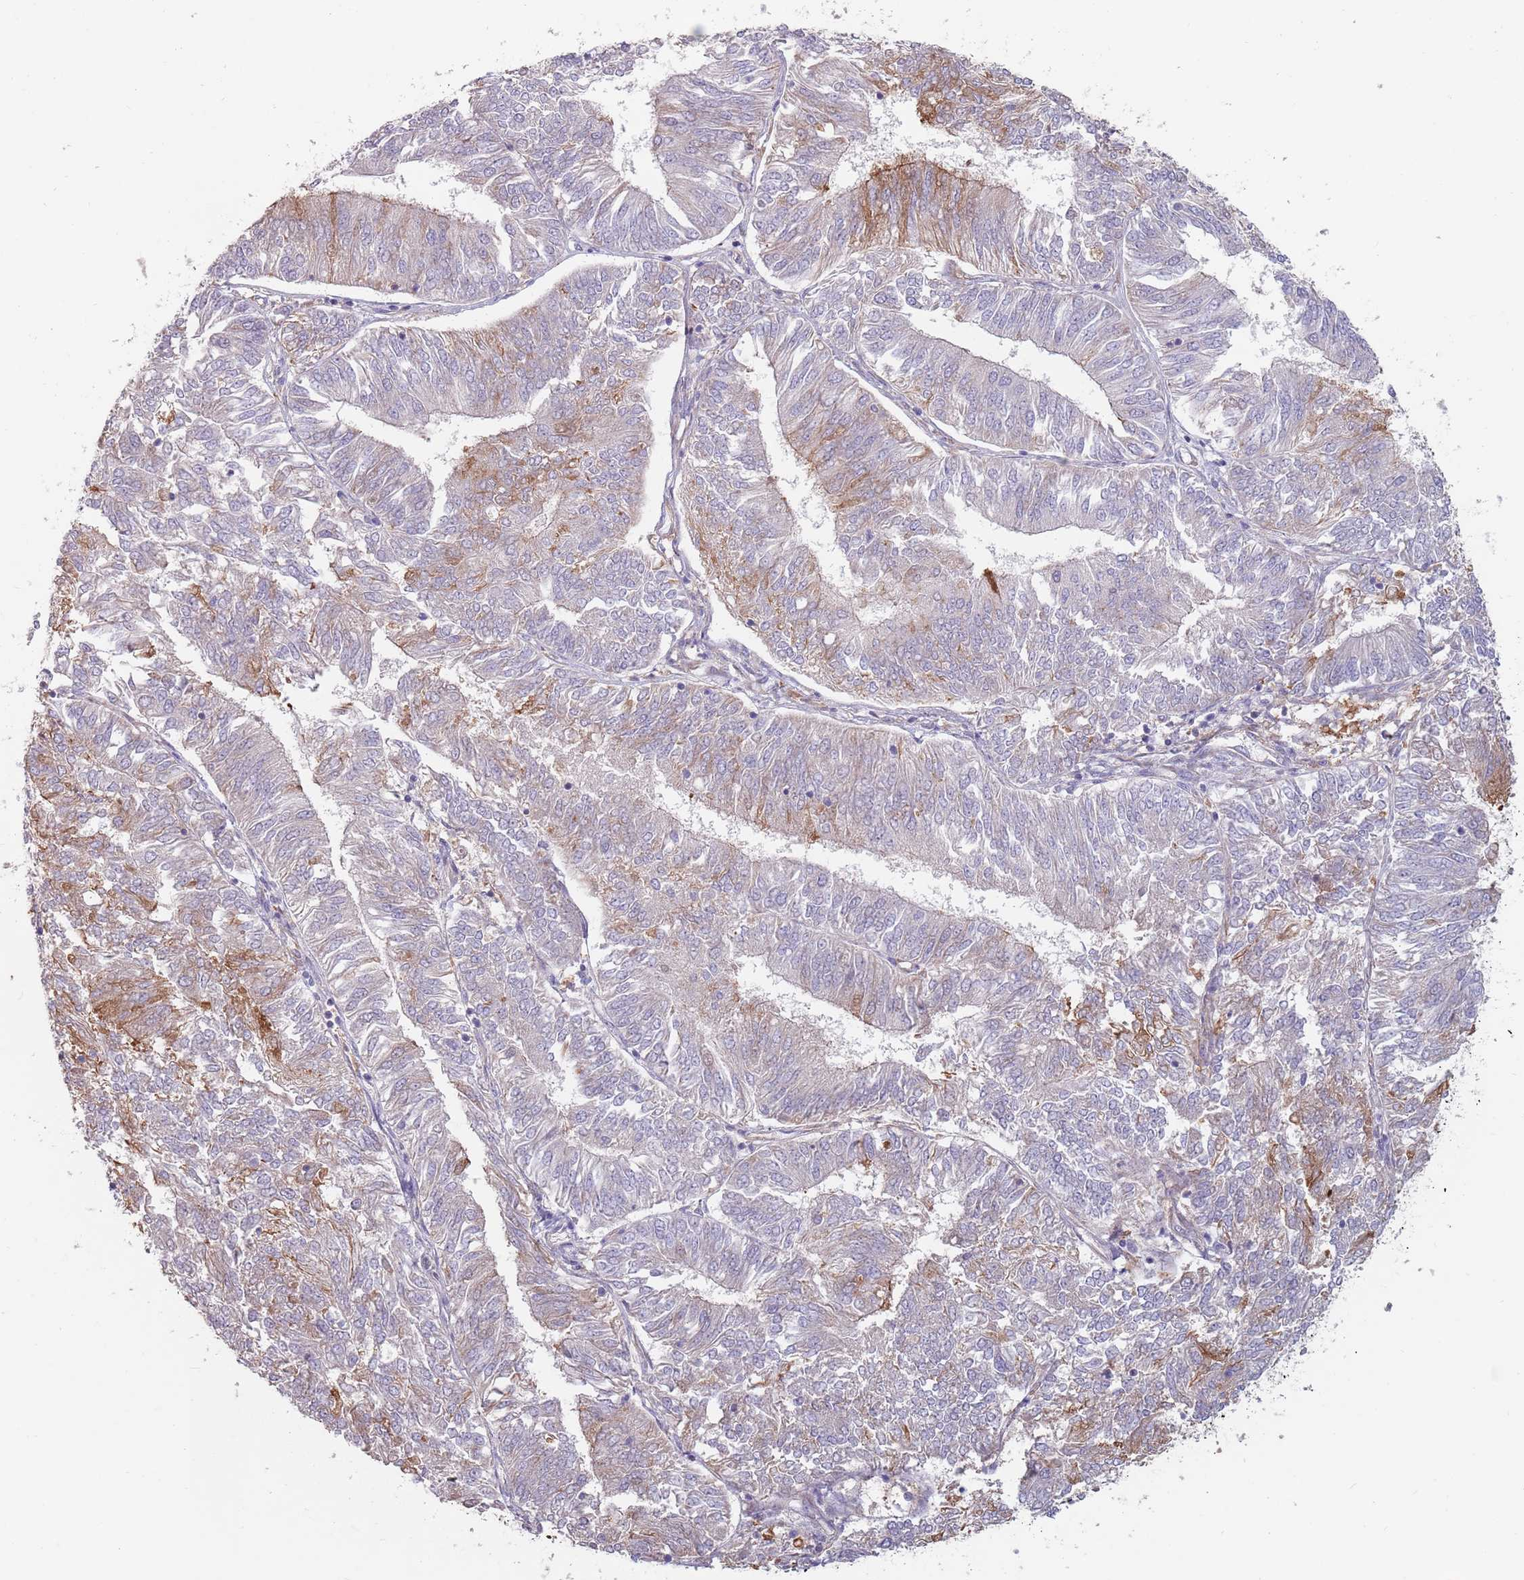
{"staining": {"intensity": "moderate", "quantity": "<25%", "location": "cytoplasmic/membranous"}, "tissue": "endometrial cancer", "cell_type": "Tumor cells", "image_type": "cancer", "snomed": [{"axis": "morphology", "description": "Adenocarcinoma, NOS"}, {"axis": "topography", "description": "Endometrium"}], "caption": "A histopathology image showing moderate cytoplasmic/membranous positivity in approximately <25% of tumor cells in endometrial adenocarcinoma, as visualized by brown immunohistochemical staining.", "gene": "DXO", "patient": {"sex": "female", "age": 58}}